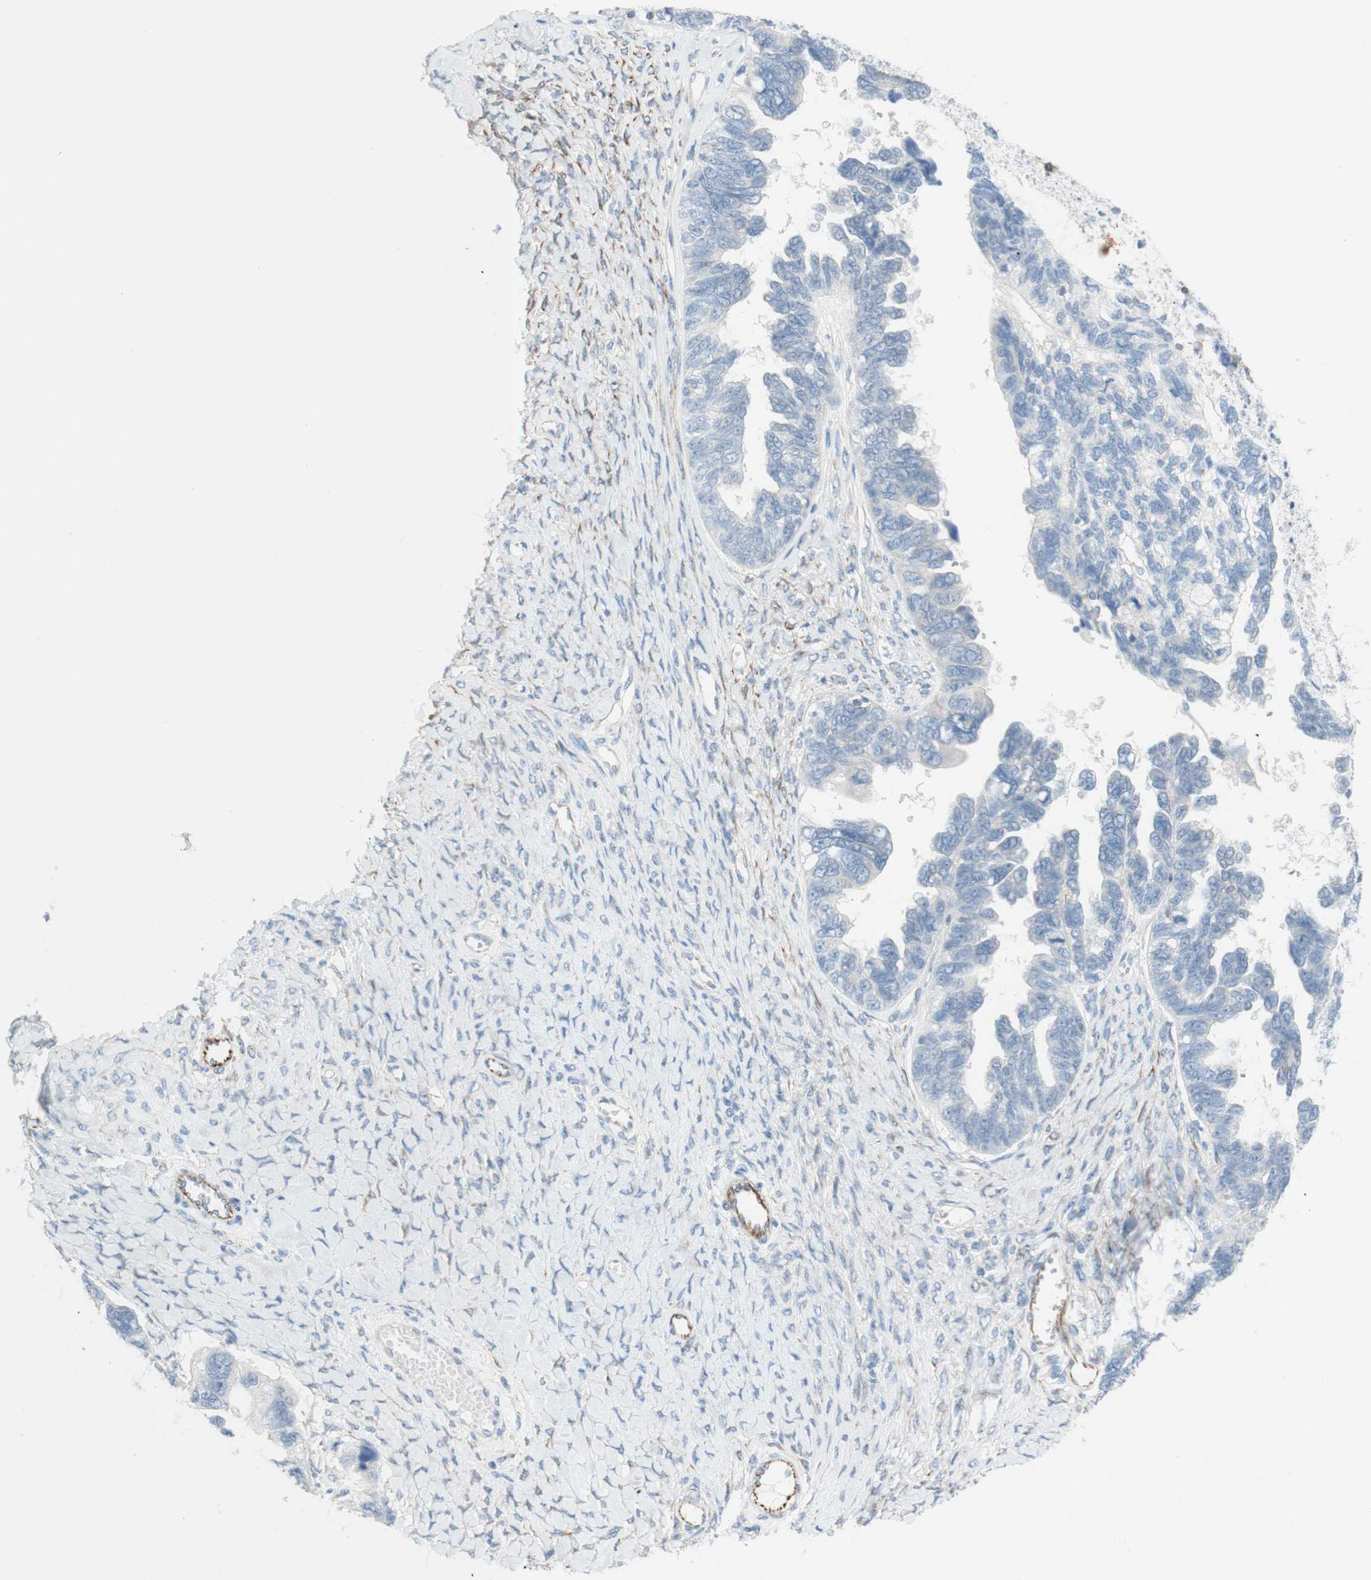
{"staining": {"intensity": "negative", "quantity": "none", "location": "none"}, "tissue": "ovarian cancer", "cell_type": "Tumor cells", "image_type": "cancer", "snomed": [{"axis": "morphology", "description": "Cystadenocarcinoma, serous, NOS"}, {"axis": "topography", "description": "Ovary"}], "caption": "This is a histopathology image of immunohistochemistry staining of ovarian serous cystadenocarcinoma, which shows no expression in tumor cells. Nuclei are stained in blue.", "gene": "POU2AF1", "patient": {"sex": "female", "age": 79}}